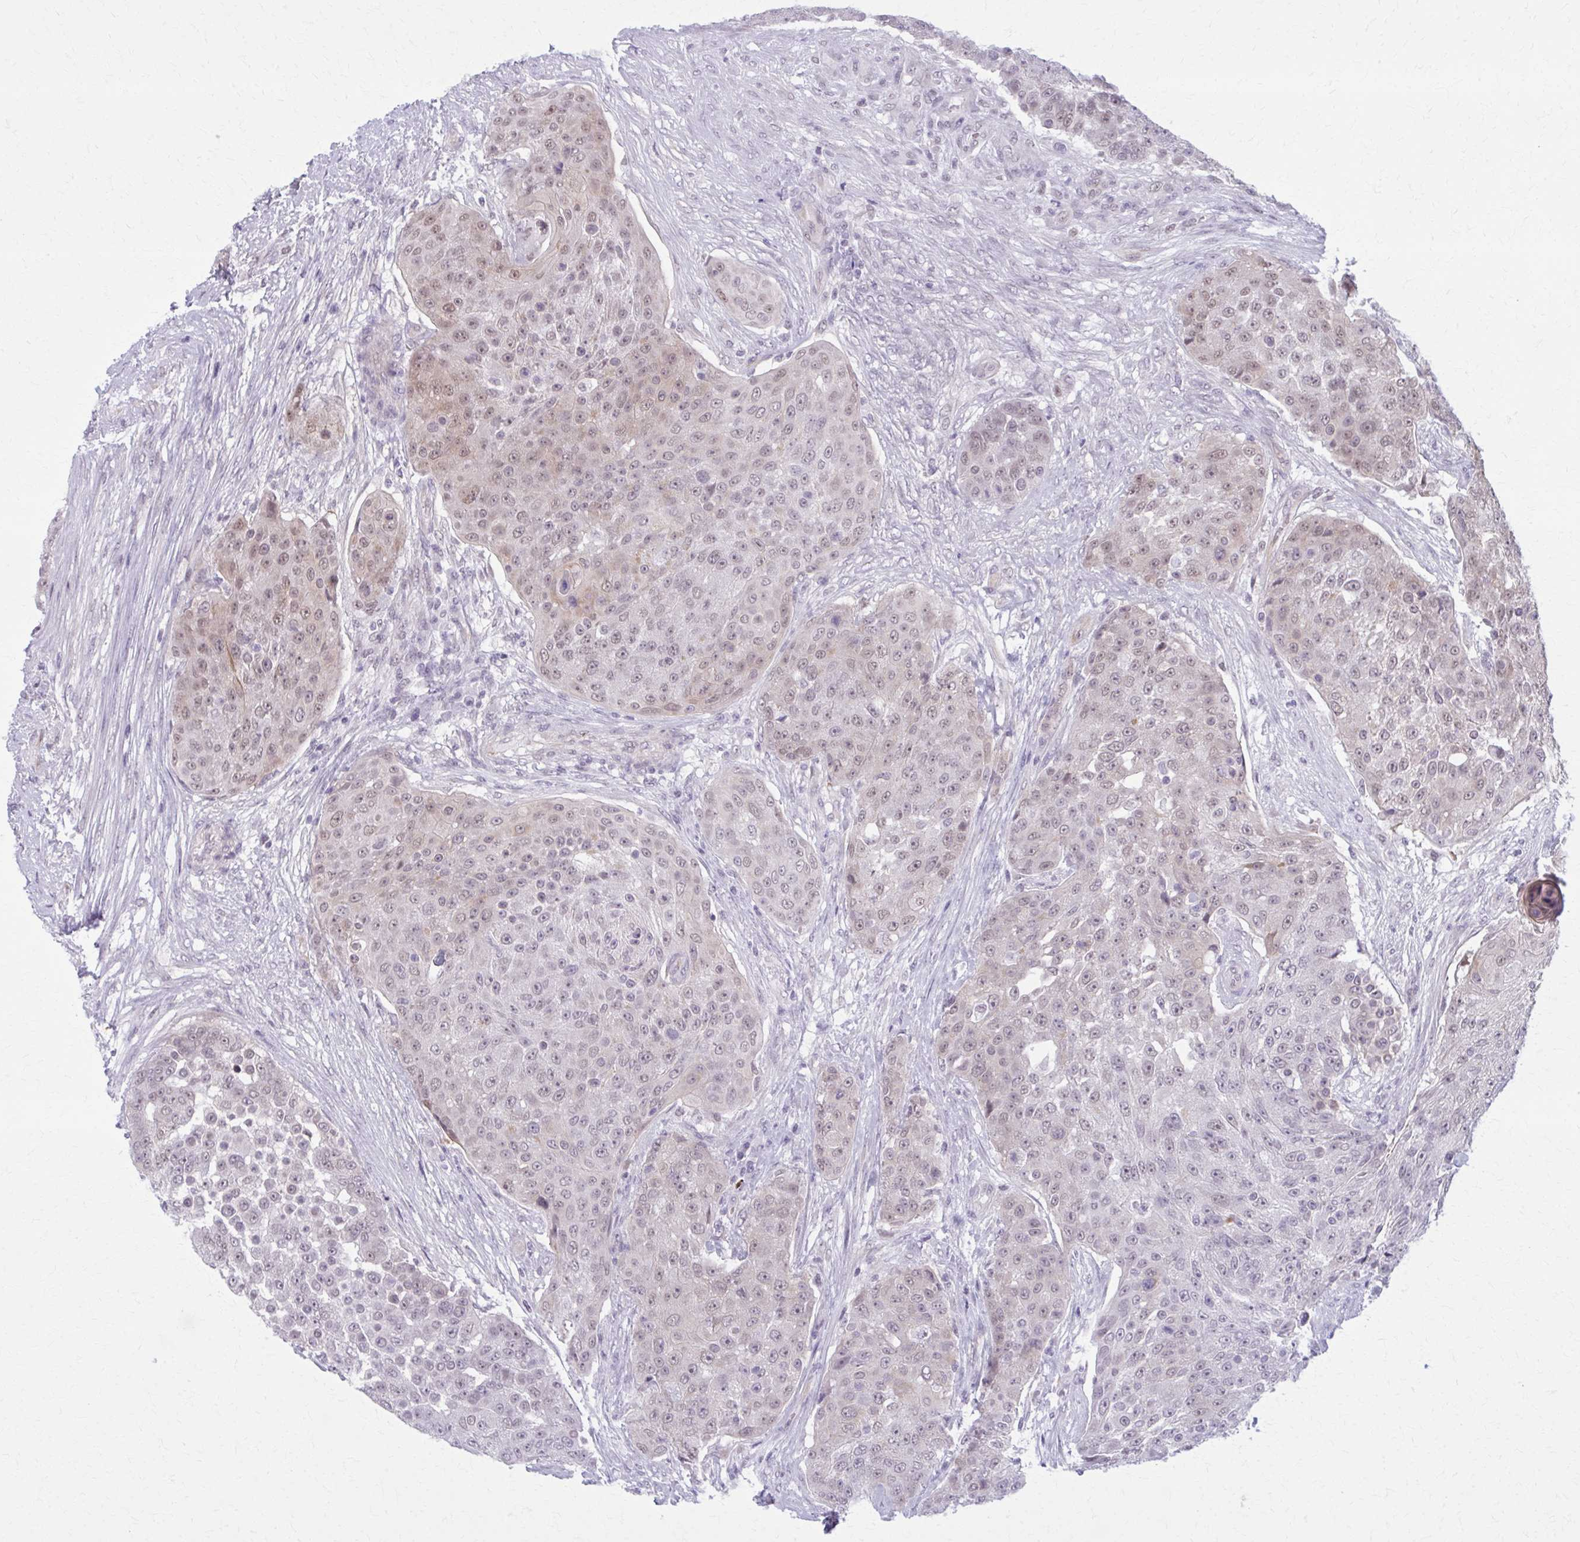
{"staining": {"intensity": "weak", "quantity": "25%-75%", "location": "nuclear"}, "tissue": "urothelial cancer", "cell_type": "Tumor cells", "image_type": "cancer", "snomed": [{"axis": "morphology", "description": "Urothelial carcinoma, High grade"}, {"axis": "topography", "description": "Urinary bladder"}], "caption": "Immunohistochemistry of urothelial cancer shows low levels of weak nuclear expression in approximately 25%-75% of tumor cells.", "gene": "NUMBL", "patient": {"sex": "female", "age": 63}}